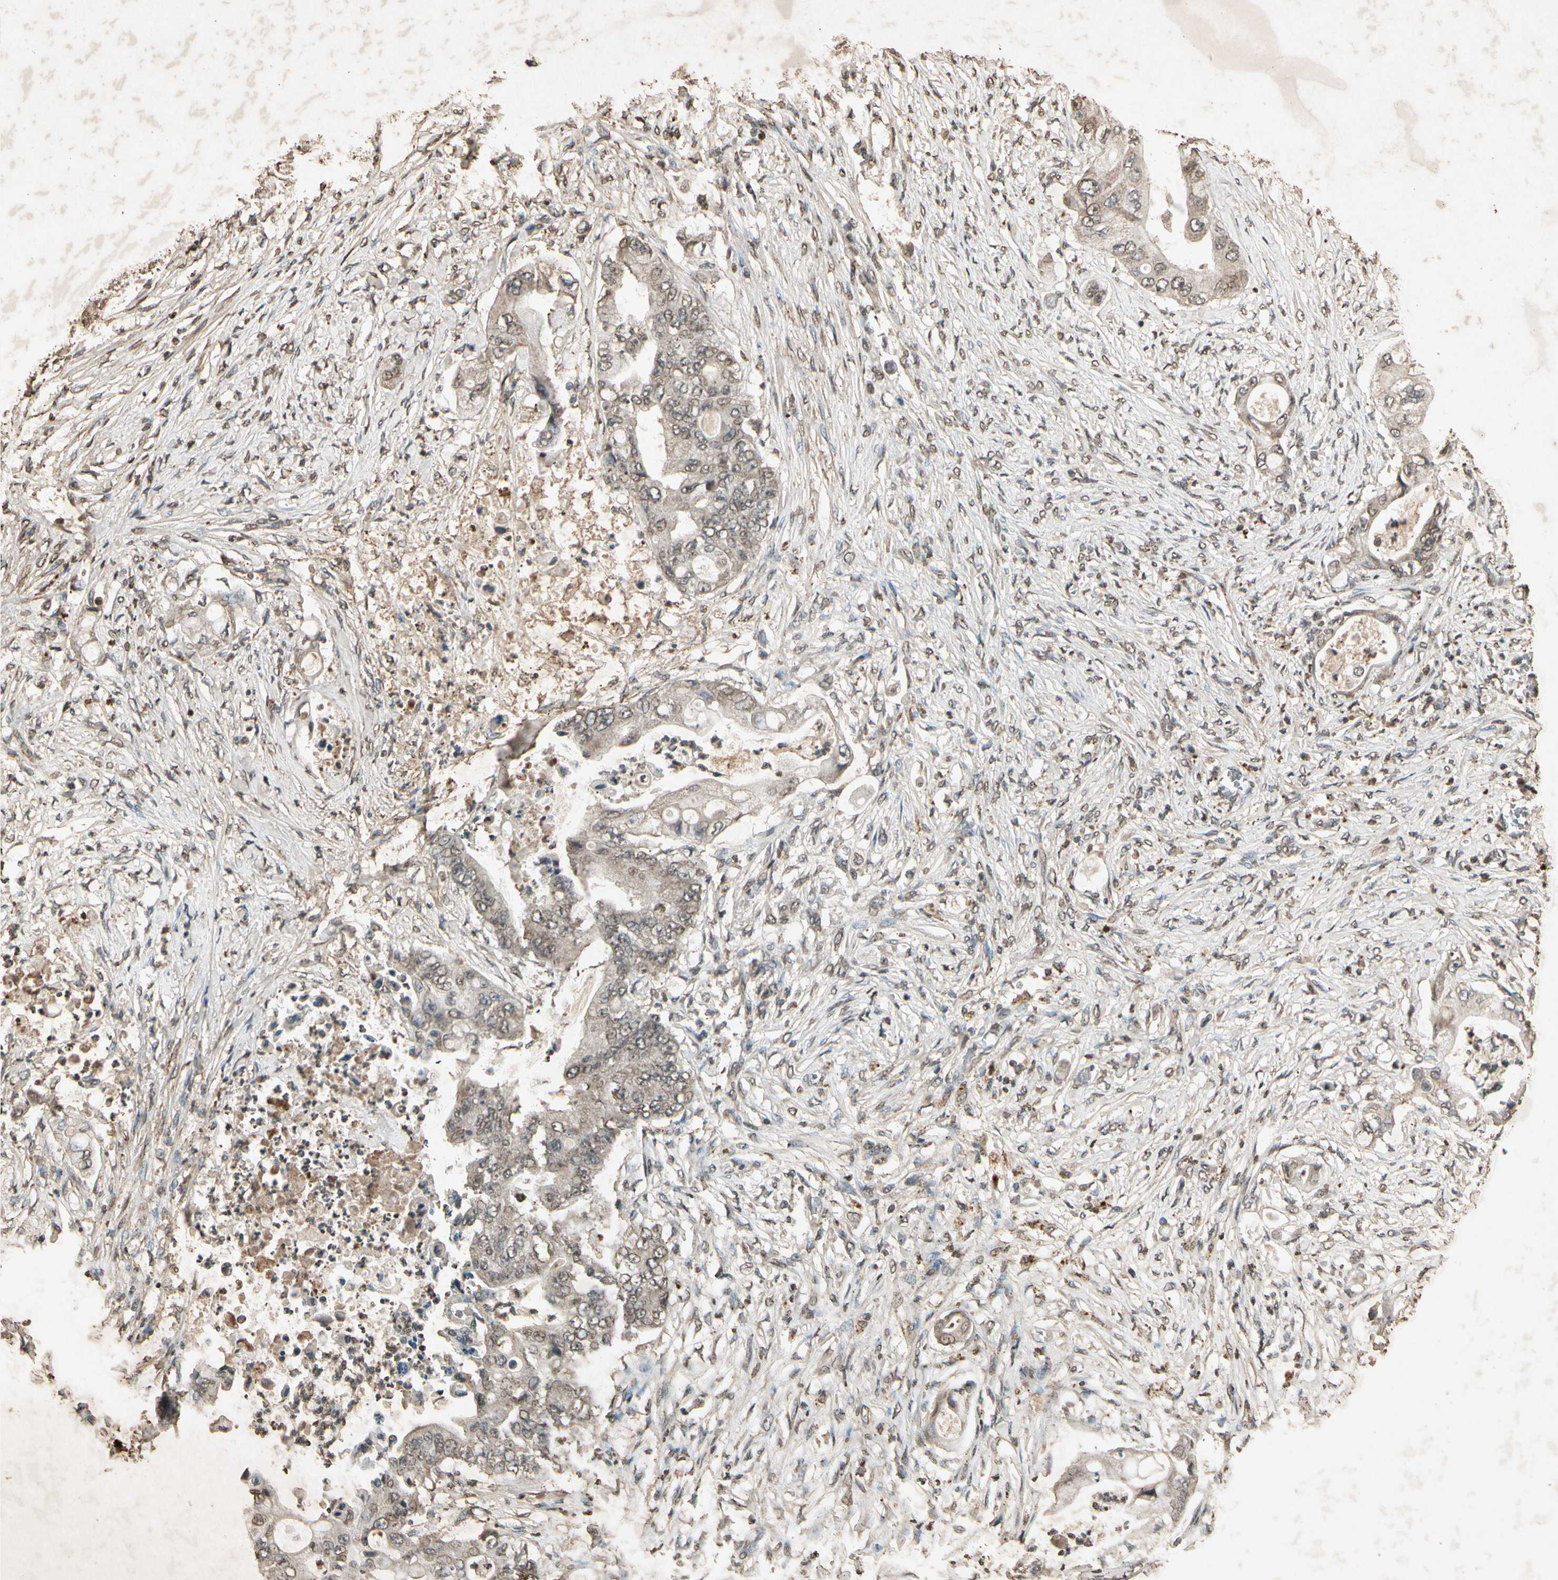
{"staining": {"intensity": "weak", "quantity": "25%-75%", "location": "cytoplasmic/membranous"}, "tissue": "stomach cancer", "cell_type": "Tumor cells", "image_type": "cancer", "snomed": [{"axis": "morphology", "description": "Adenocarcinoma, NOS"}, {"axis": "topography", "description": "Stomach"}], "caption": "This image displays immunohistochemistry staining of human stomach cancer (adenocarcinoma), with low weak cytoplasmic/membranous positivity in approximately 25%-75% of tumor cells.", "gene": "GC", "patient": {"sex": "female", "age": 73}}